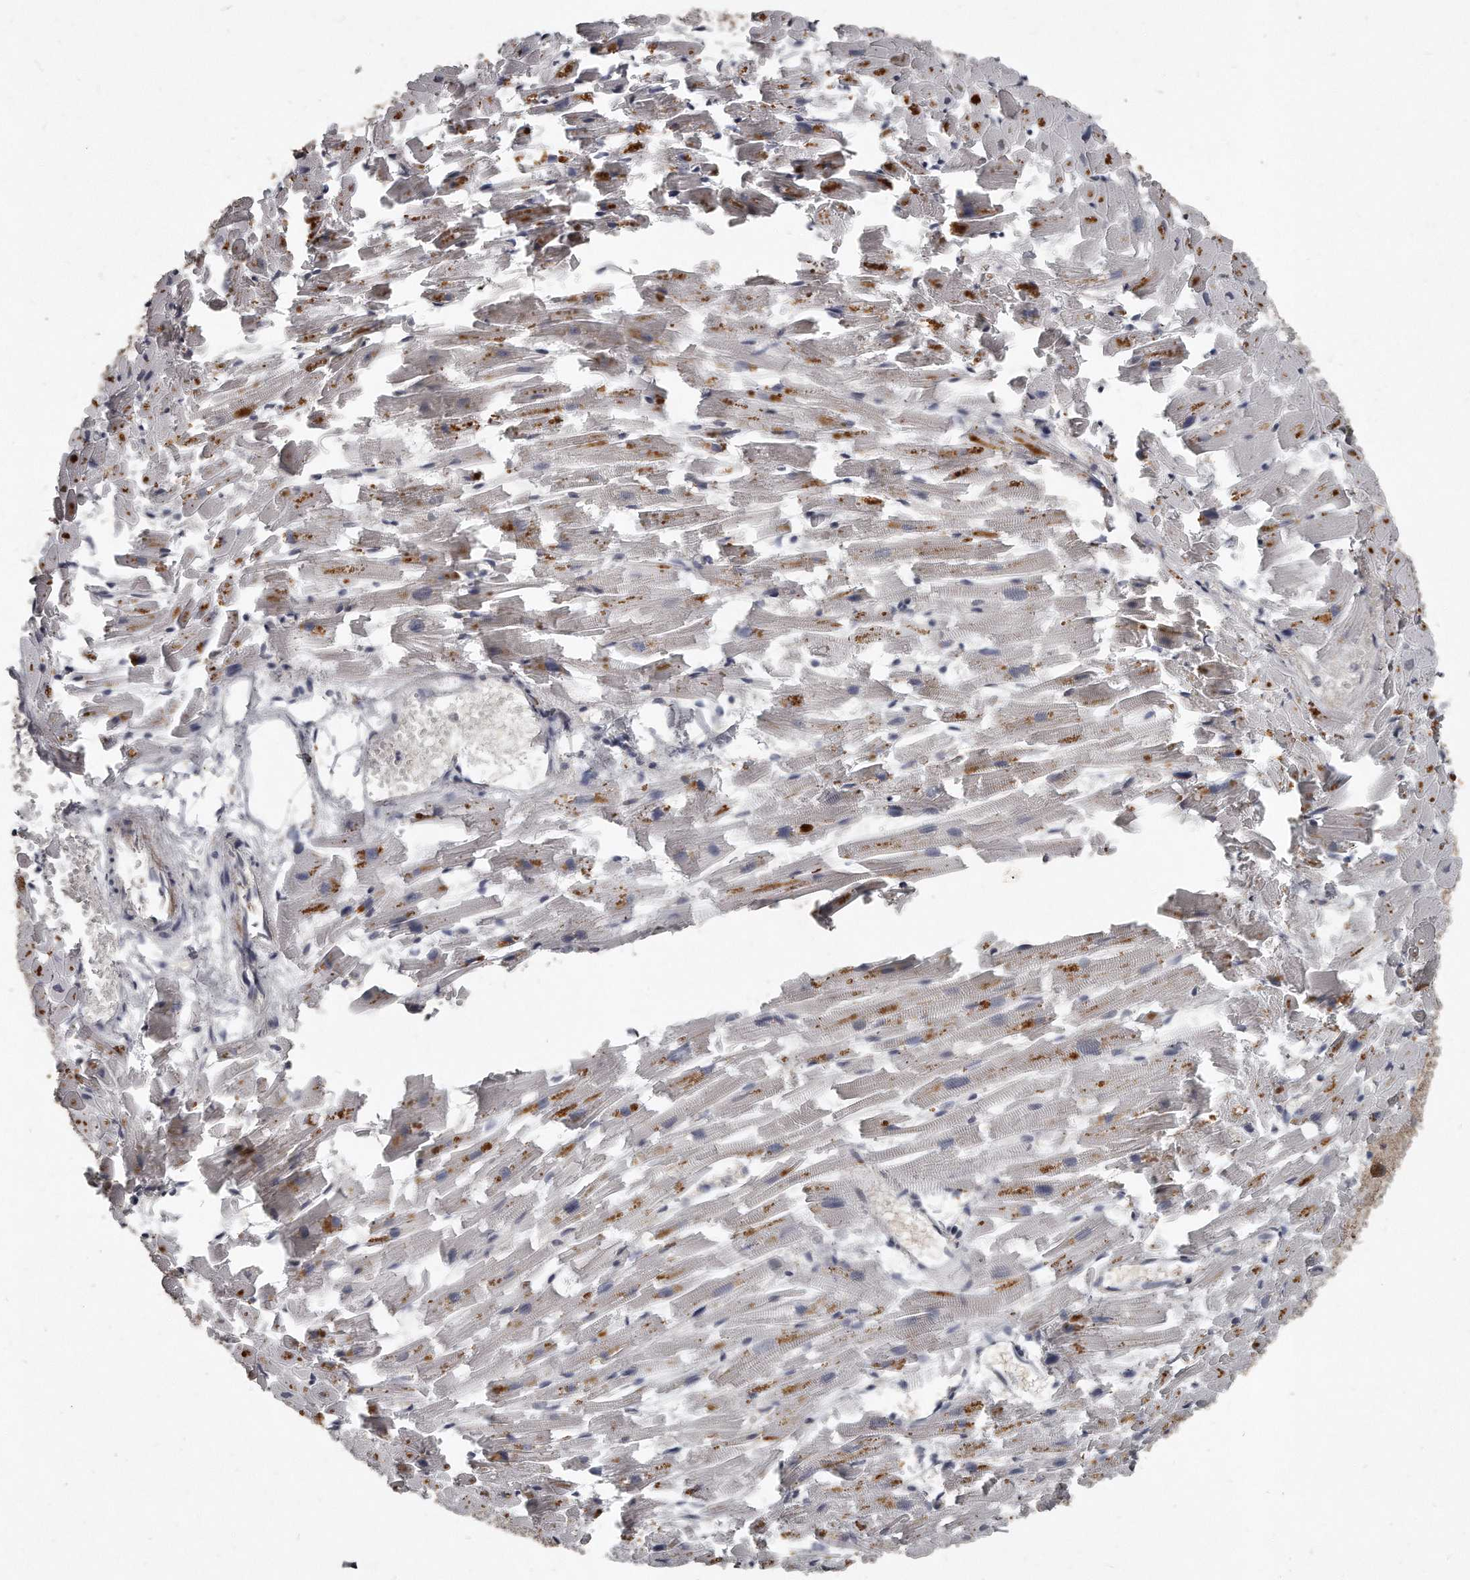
{"staining": {"intensity": "weak", "quantity": "25%-75%", "location": "cytoplasmic/membranous"}, "tissue": "heart muscle", "cell_type": "Cardiomyocytes", "image_type": "normal", "snomed": [{"axis": "morphology", "description": "Normal tissue, NOS"}, {"axis": "topography", "description": "Heart"}], "caption": "Cardiomyocytes reveal low levels of weak cytoplasmic/membranous staining in approximately 25%-75% of cells in normal human heart muscle. Nuclei are stained in blue.", "gene": "GCH1", "patient": {"sex": "female", "age": 64}}